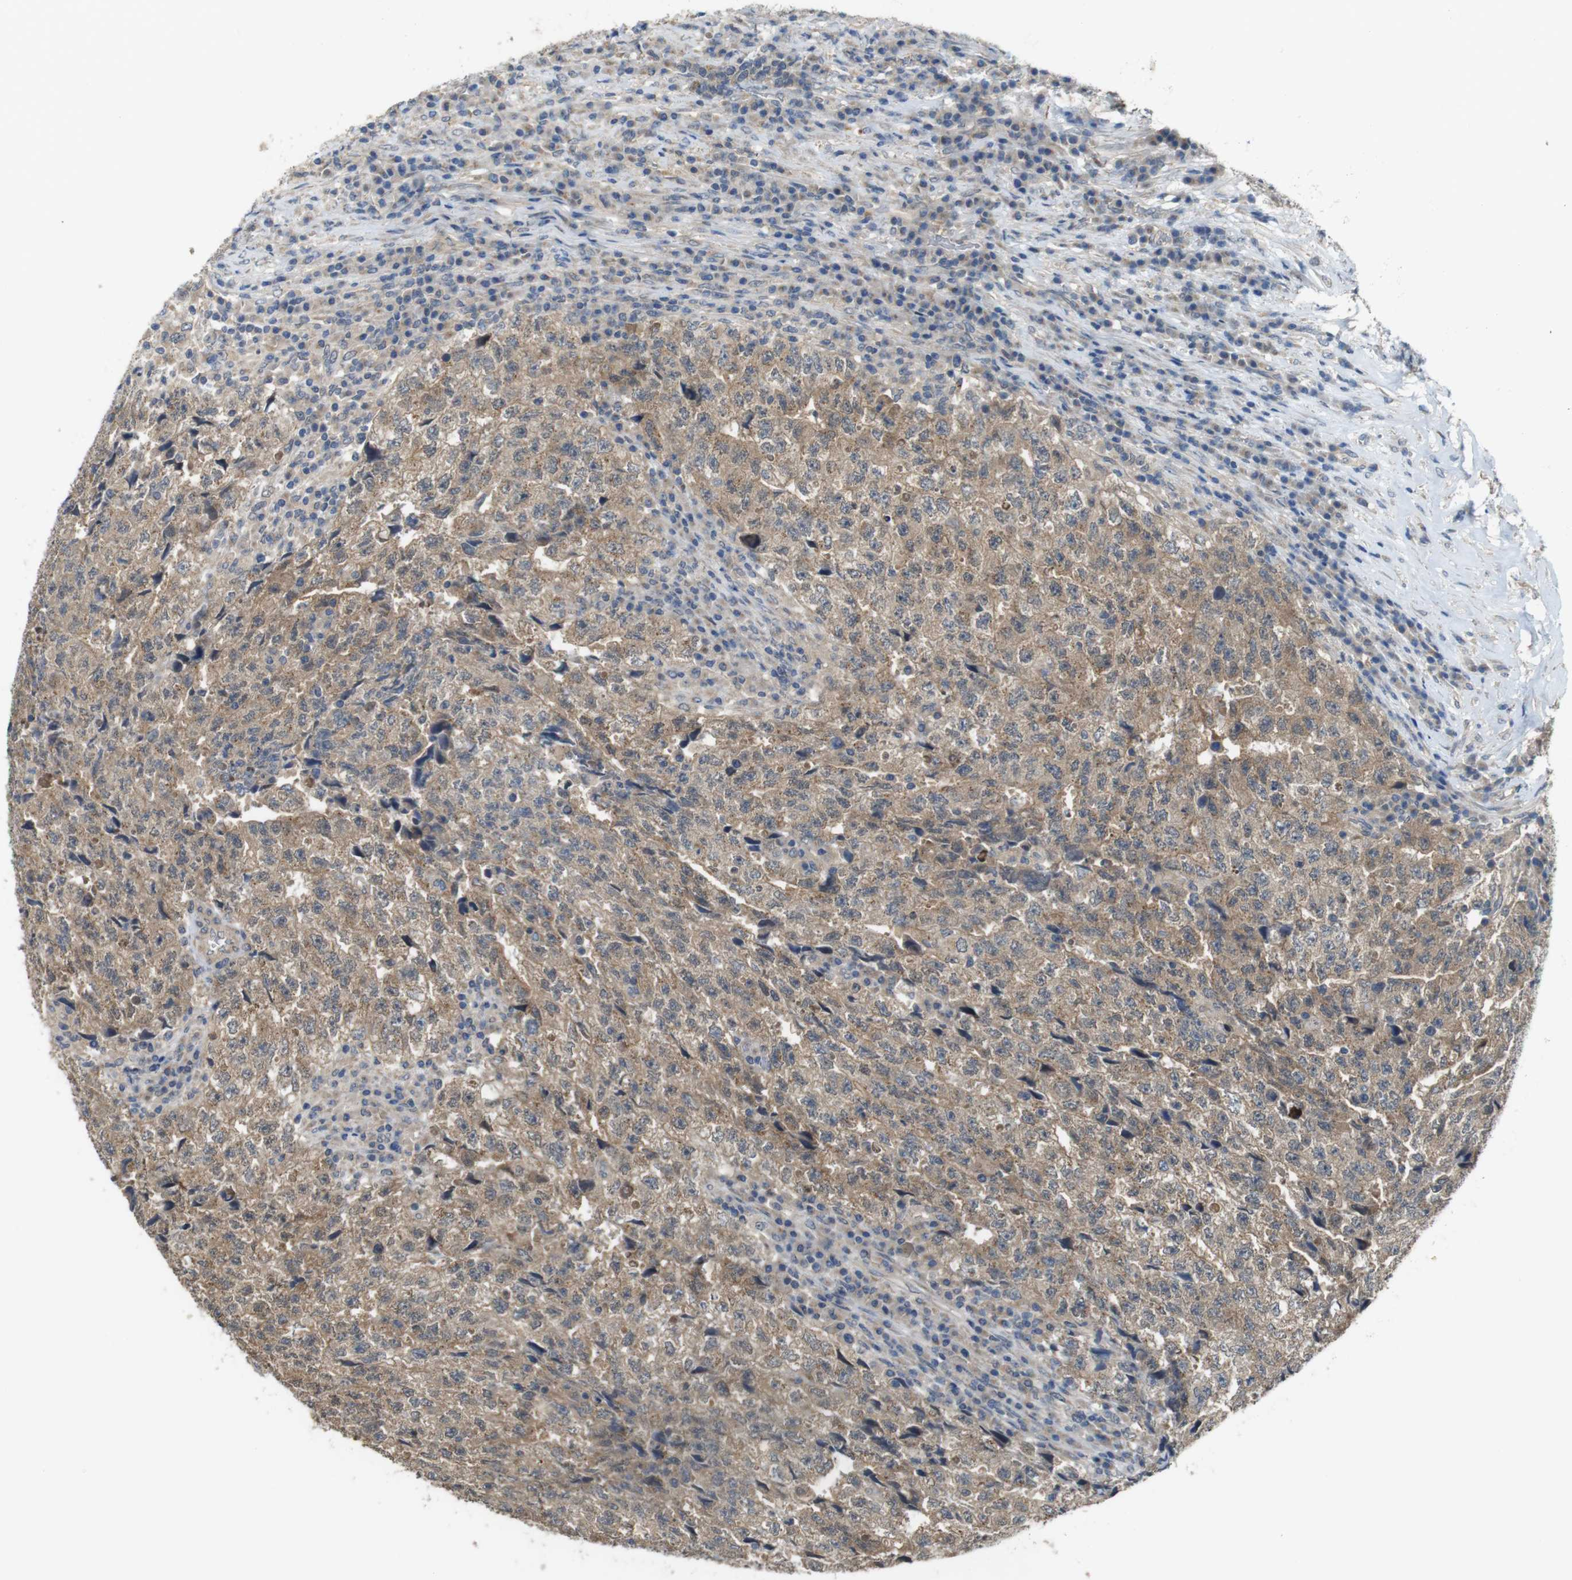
{"staining": {"intensity": "moderate", "quantity": ">75%", "location": "cytoplasmic/membranous"}, "tissue": "testis cancer", "cell_type": "Tumor cells", "image_type": "cancer", "snomed": [{"axis": "morphology", "description": "Necrosis, NOS"}, {"axis": "morphology", "description": "Carcinoma, Embryonal, NOS"}, {"axis": "topography", "description": "Testis"}], "caption": "Brown immunohistochemical staining in testis cancer (embryonal carcinoma) shows moderate cytoplasmic/membranous staining in approximately >75% of tumor cells.", "gene": "CDC34", "patient": {"sex": "male", "age": 19}}